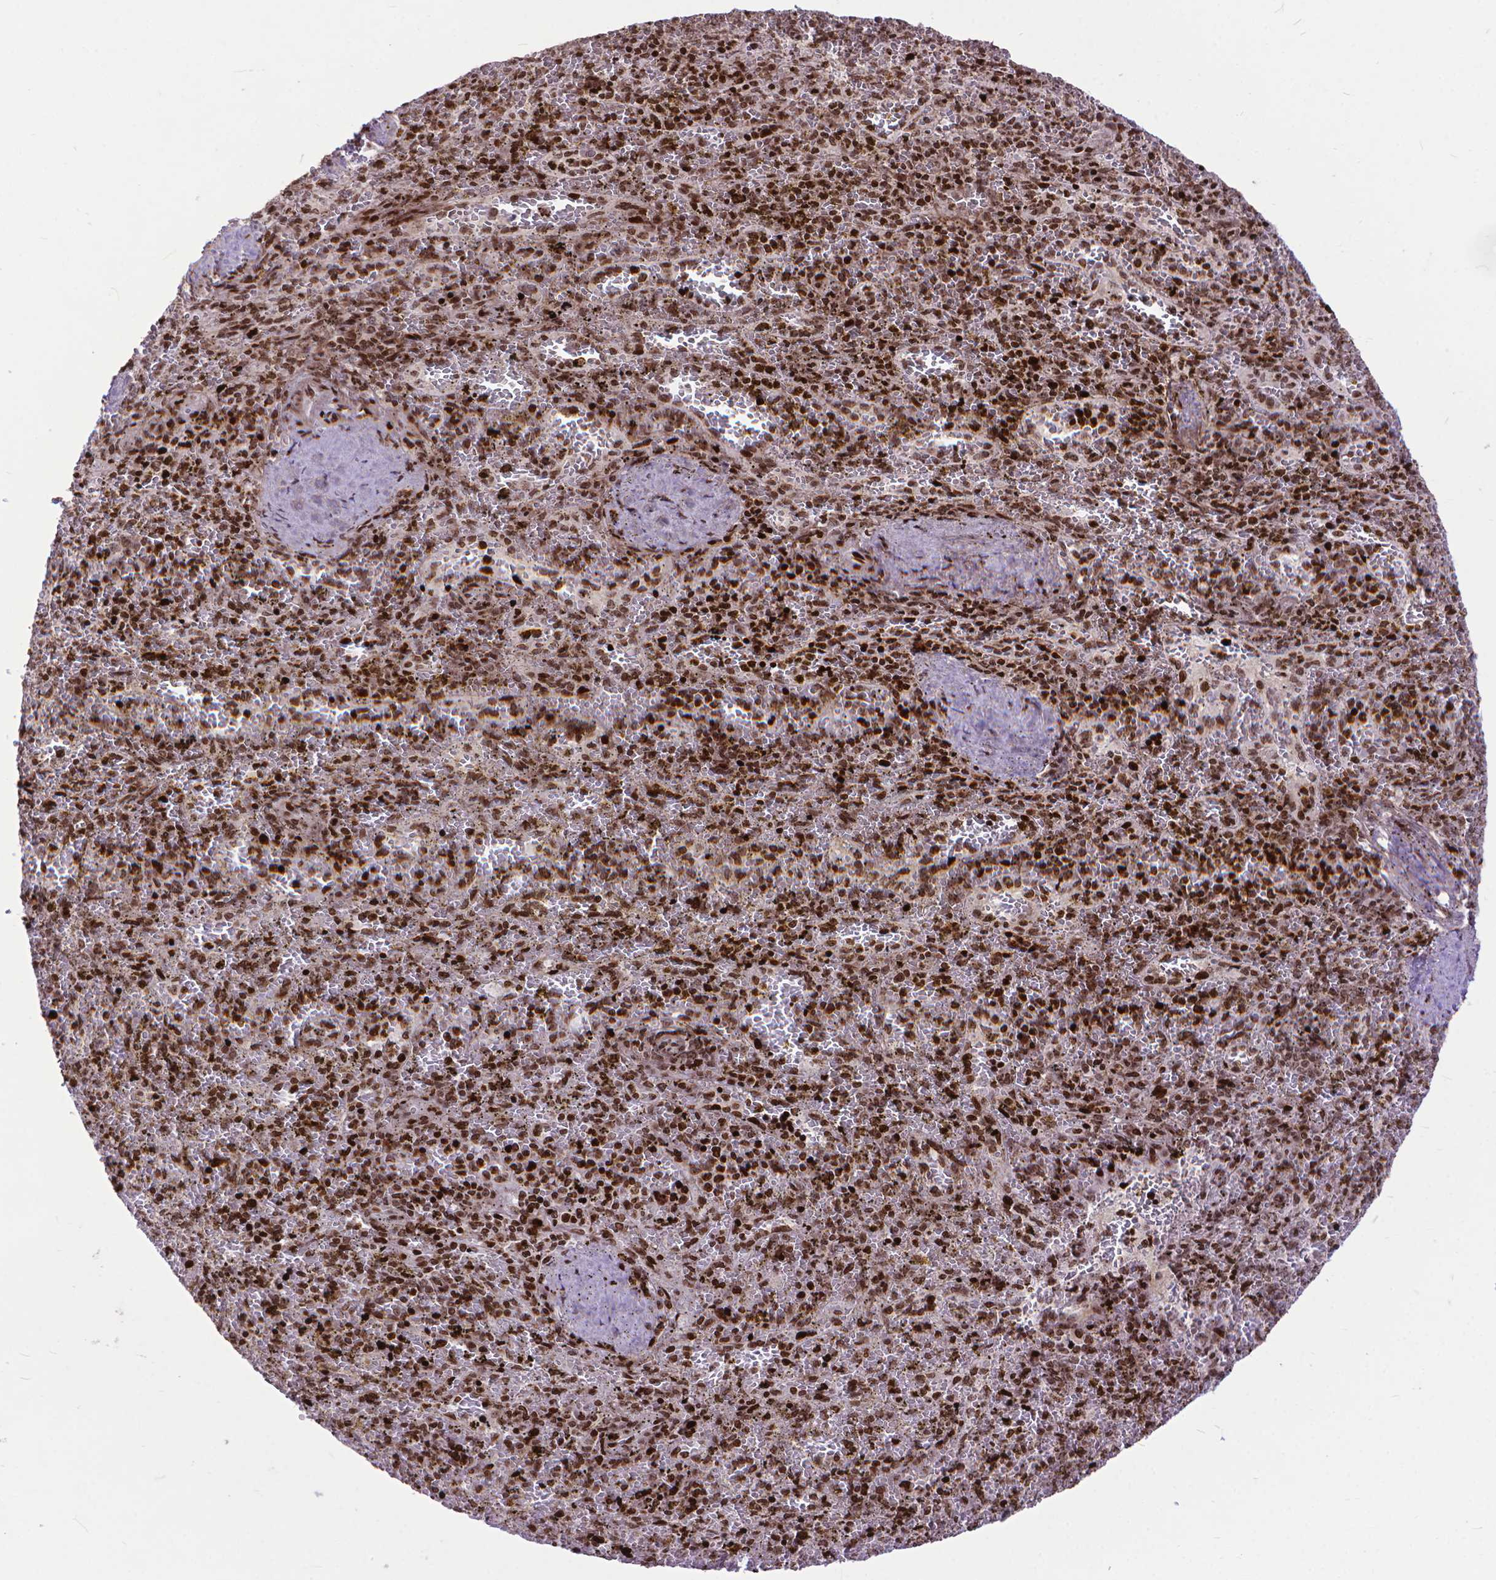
{"staining": {"intensity": "strong", "quantity": ">75%", "location": "nuclear"}, "tissue": "spleen", "cell_type": "Cells in red pulp", "image_type": "normal", "snomed": [{"axis": "morphology", "description": "Normal tissue, NOS"}, {"axis": "topography", "description": "Spleen"}], "caption": "High-power microscopy captured an IHC histopathology image of benign spleen, revealing strong nuclear expression in approximately >75% of cells in red pulp. Immunohistochemistry stains the protein in brown and the nuclei are stained blue.", "gene": "AMER1", "patient": {"sex": "female", "age": 50}}